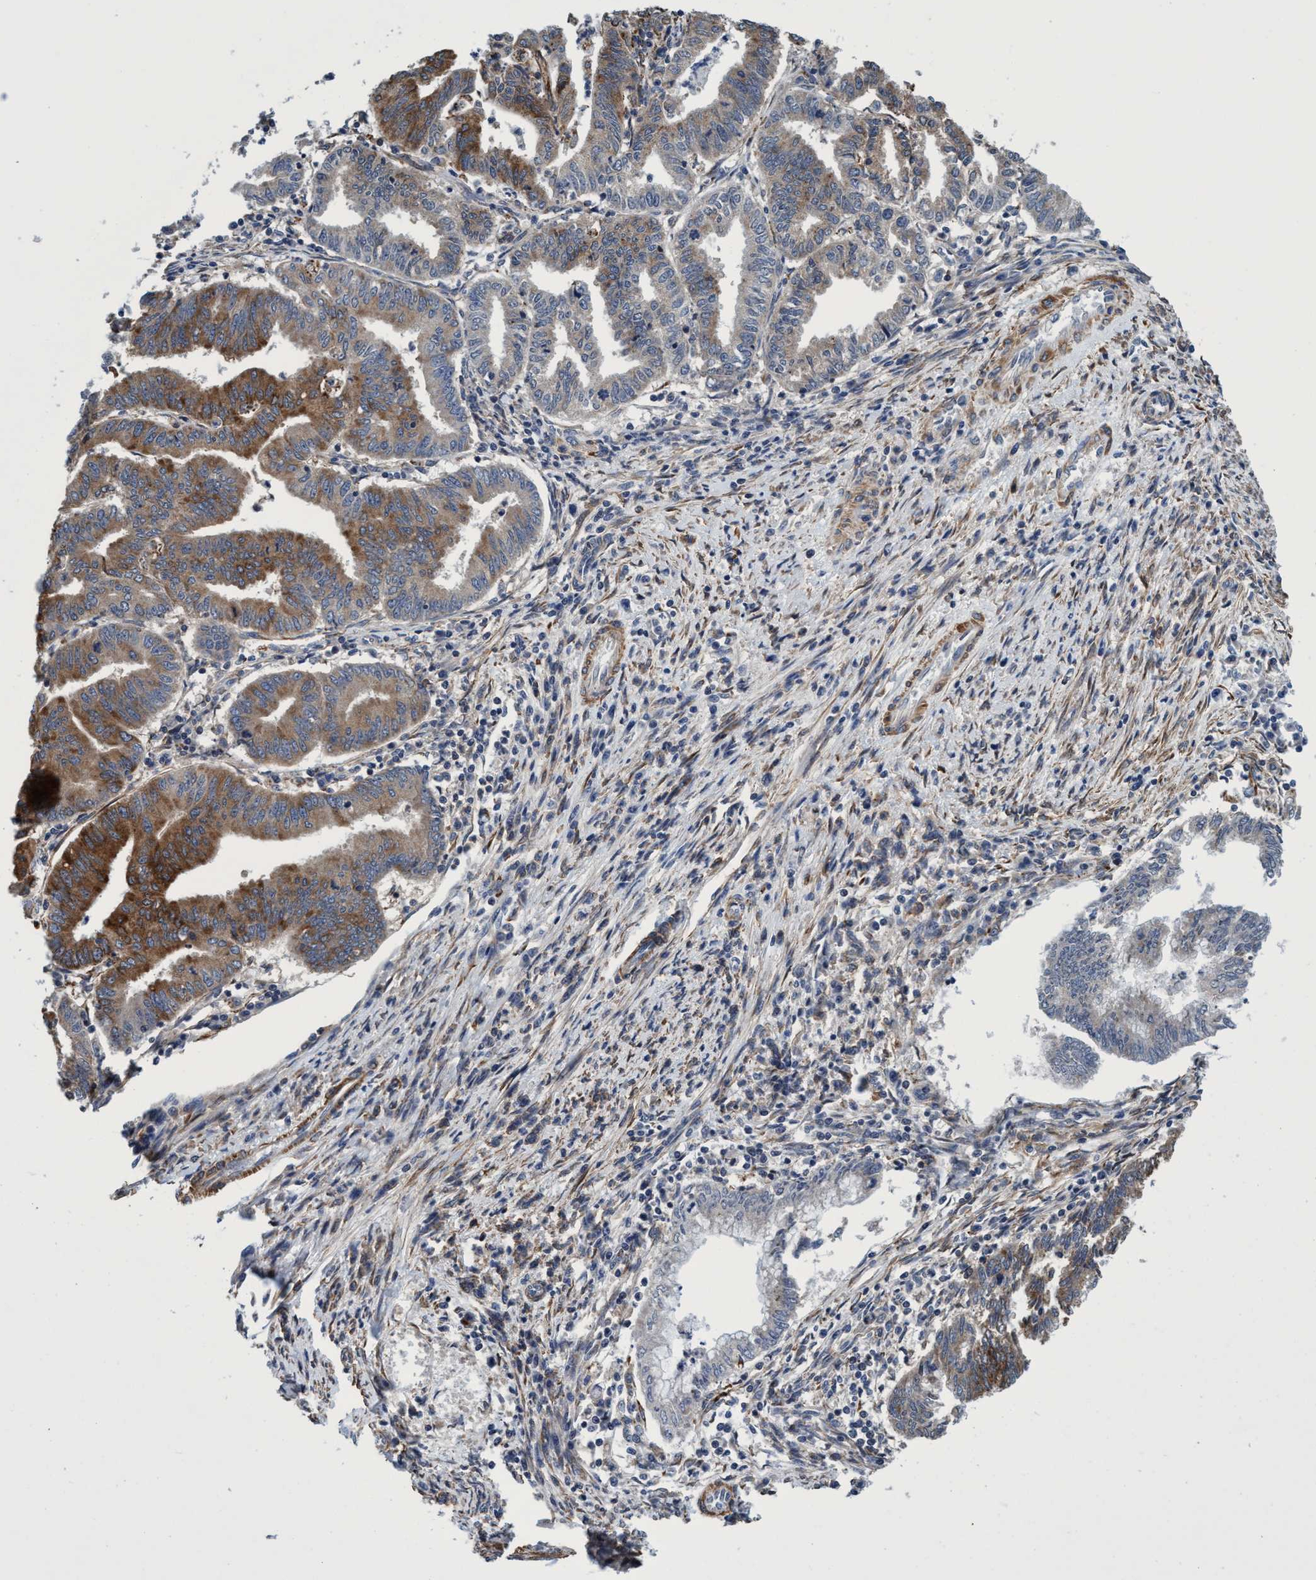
{"staining": {"intensity": "moderate", "quantity": ">75%", "location": "cytoplasmic/membranous"}, "tissue": "endometrial cancer", "cell_type": "Tumor cells", "image_type": "cancer", "snomed": [{"axis": "morphology", "description": "Polyp, NOS"}, {"axis": "morphology", "description": "Adenocarcinoma, NOS"}, {"axis": "morphology", "description": "Adenoma, NOS"}, {"axis": "topography", "description": "Endometrium"}], "caption": "Immunohistochemical staining of adenoma (endometrial) exhibits moderate cytoplasmic/membranous protein expression in approximately >75% of tumor cells. The staining was performed using DAB (3,3'-diaminobenzidine), with brown indicating positive protein expression. Nuclei are stained blue with hematoxylin.", "gene": "CALCOCO2", "patient": {"sex": "female", "age": 79}}